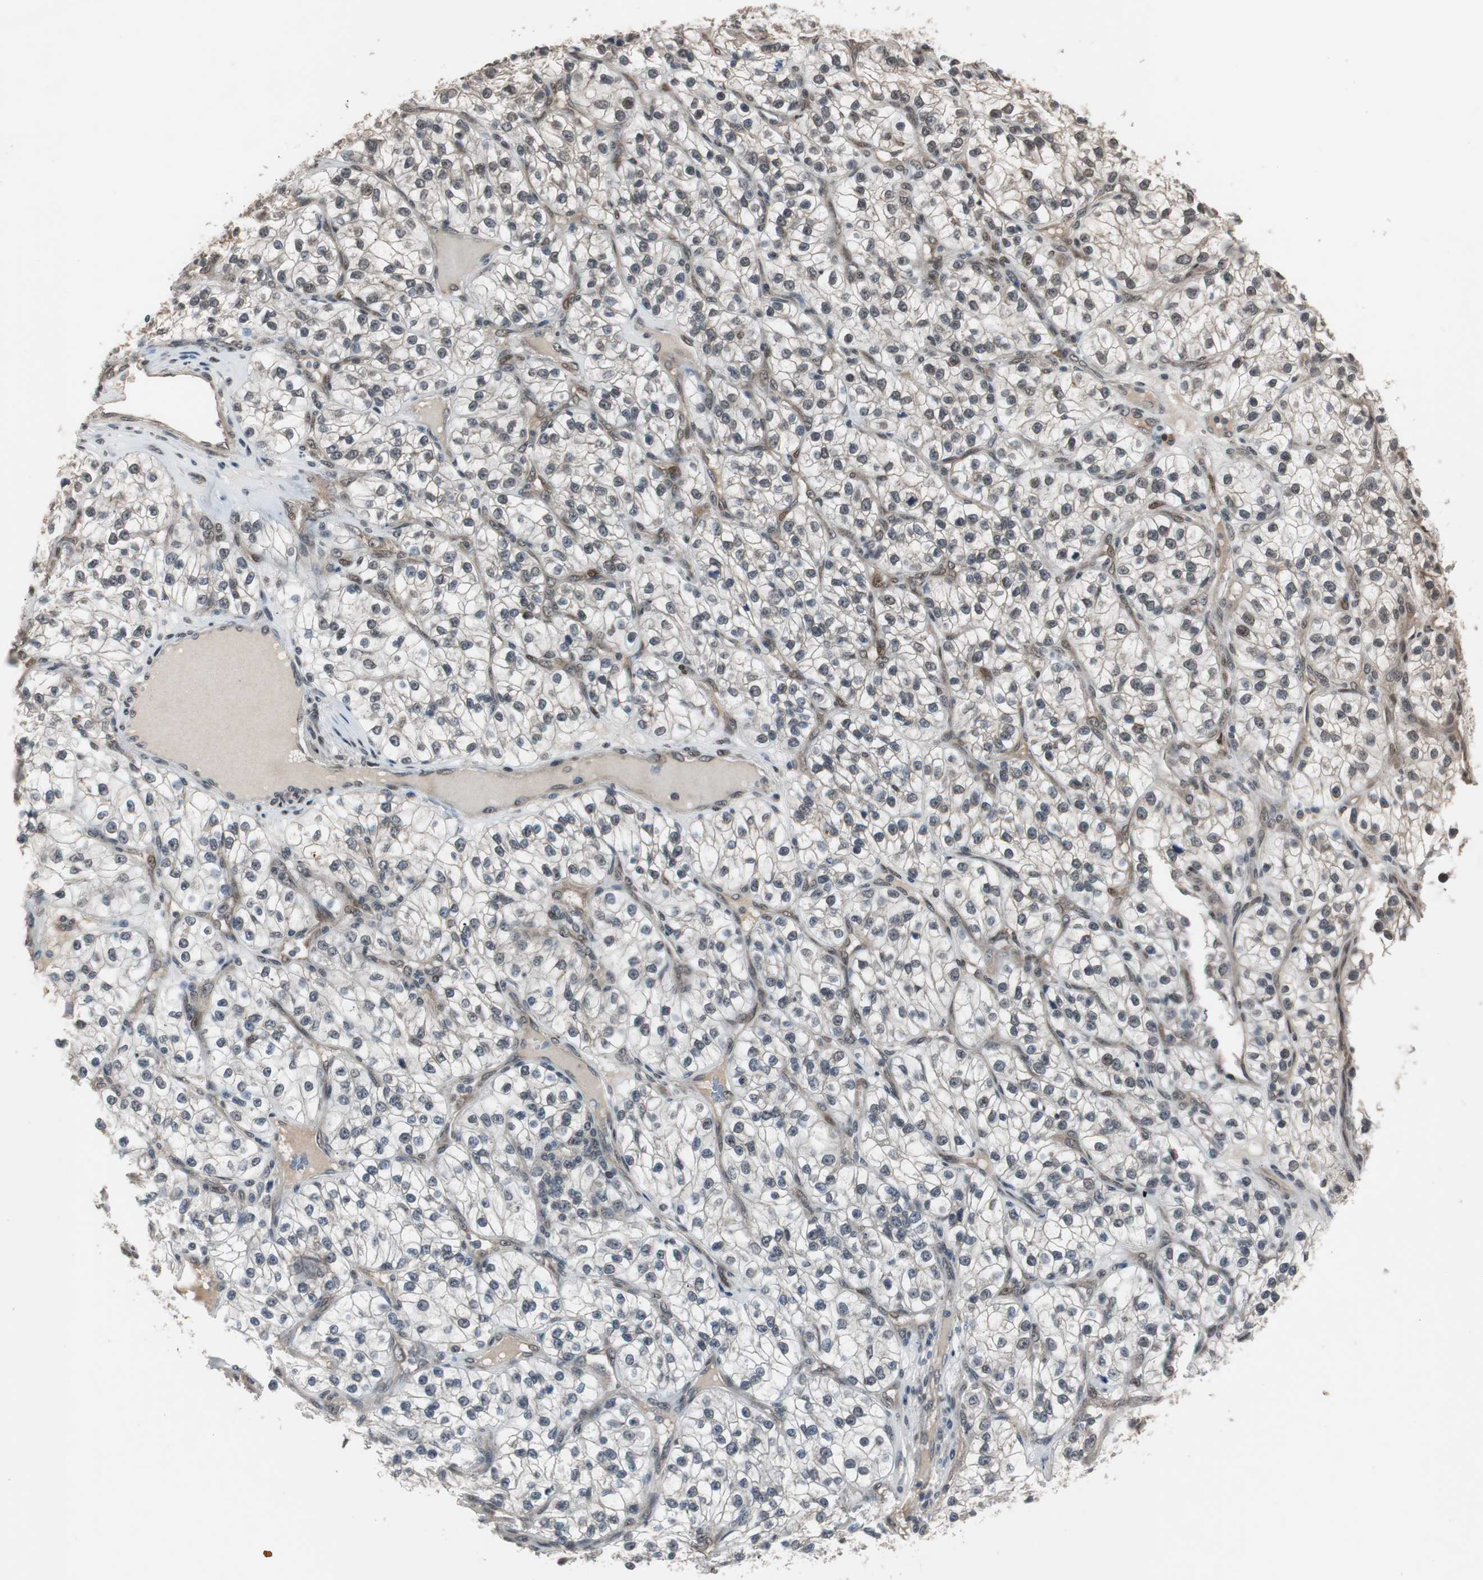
{"staining": {"intensity": "weak", "quantity": "<25%", "location": "nuclear"}, "tissue": "renal cancer", "cell_type": "Tumor cells", "image_type": "cancer", "snomed": [{"axis": "morphology", "description": "Adenocarcinoma, NOS"}, {"axis": "topography", "description": "Kidney"}], "caption": "DAB (3,3'-diaminobenzidine) immunohistochemical staining of adenocarcinoma (renal) demonstrates no significant positivity in tumor cells.", "gene": "BOLA1", "patient": {"sex": "female", "age": 57}}